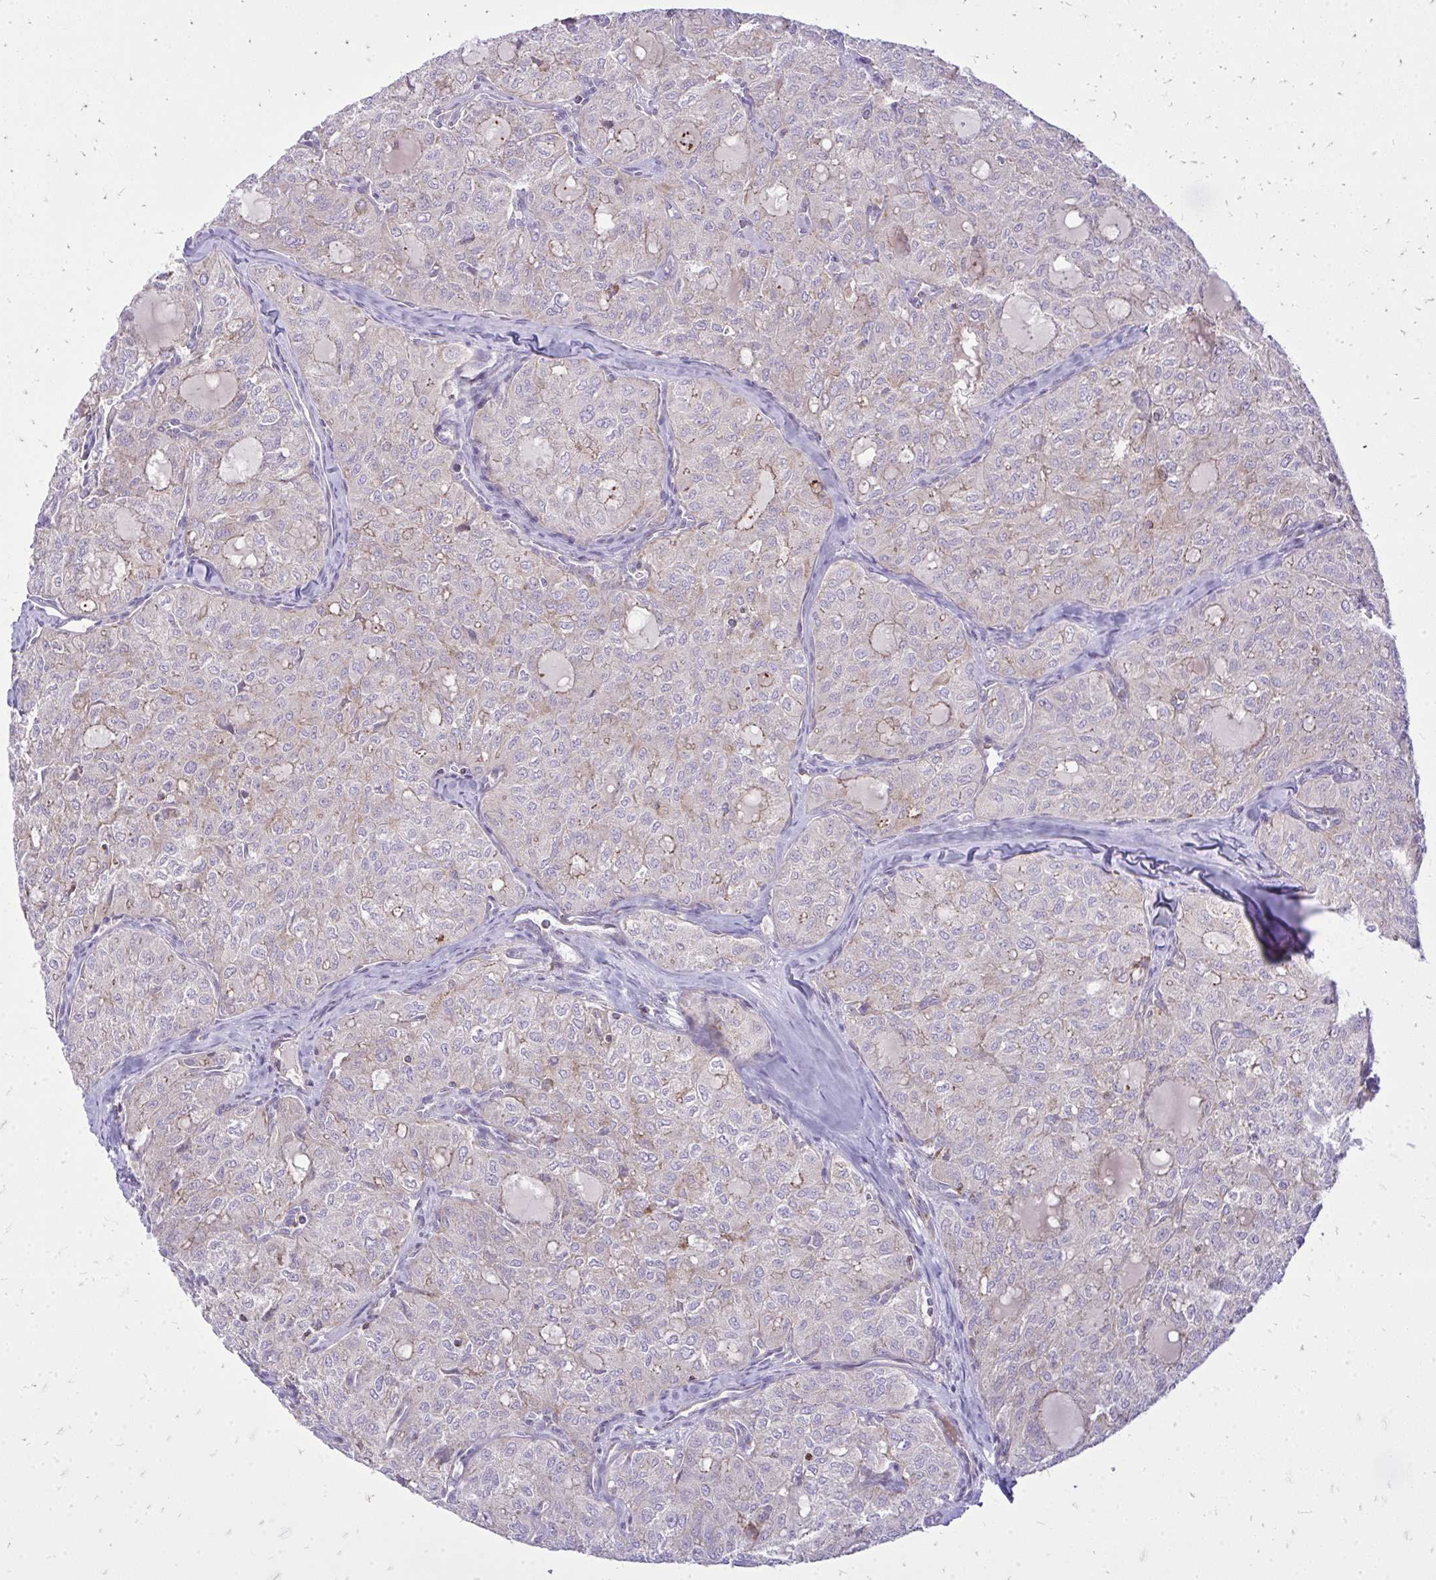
{"staining": {"intensity": "negative", "quantity": "none", "location": "none"}, "tissue": "thyroid cancer", "cell_type": "Tumor cells", "image_type": "cancer", "snomed": [{"axis": "morphology", "description": "Follicular adenoma carcinoma, NOS"}, {"axis": "topography", "description": "Thyroid gland"}], "caption": "DAB (3,3'-diaminobenzidine) immunohistochemical staining of thyroid follicular adenoma carcinoma exhibits no significant staining in tumor cells.", "gene": "SPTBN2", "patient": {"sex": "male", "age": 75}}